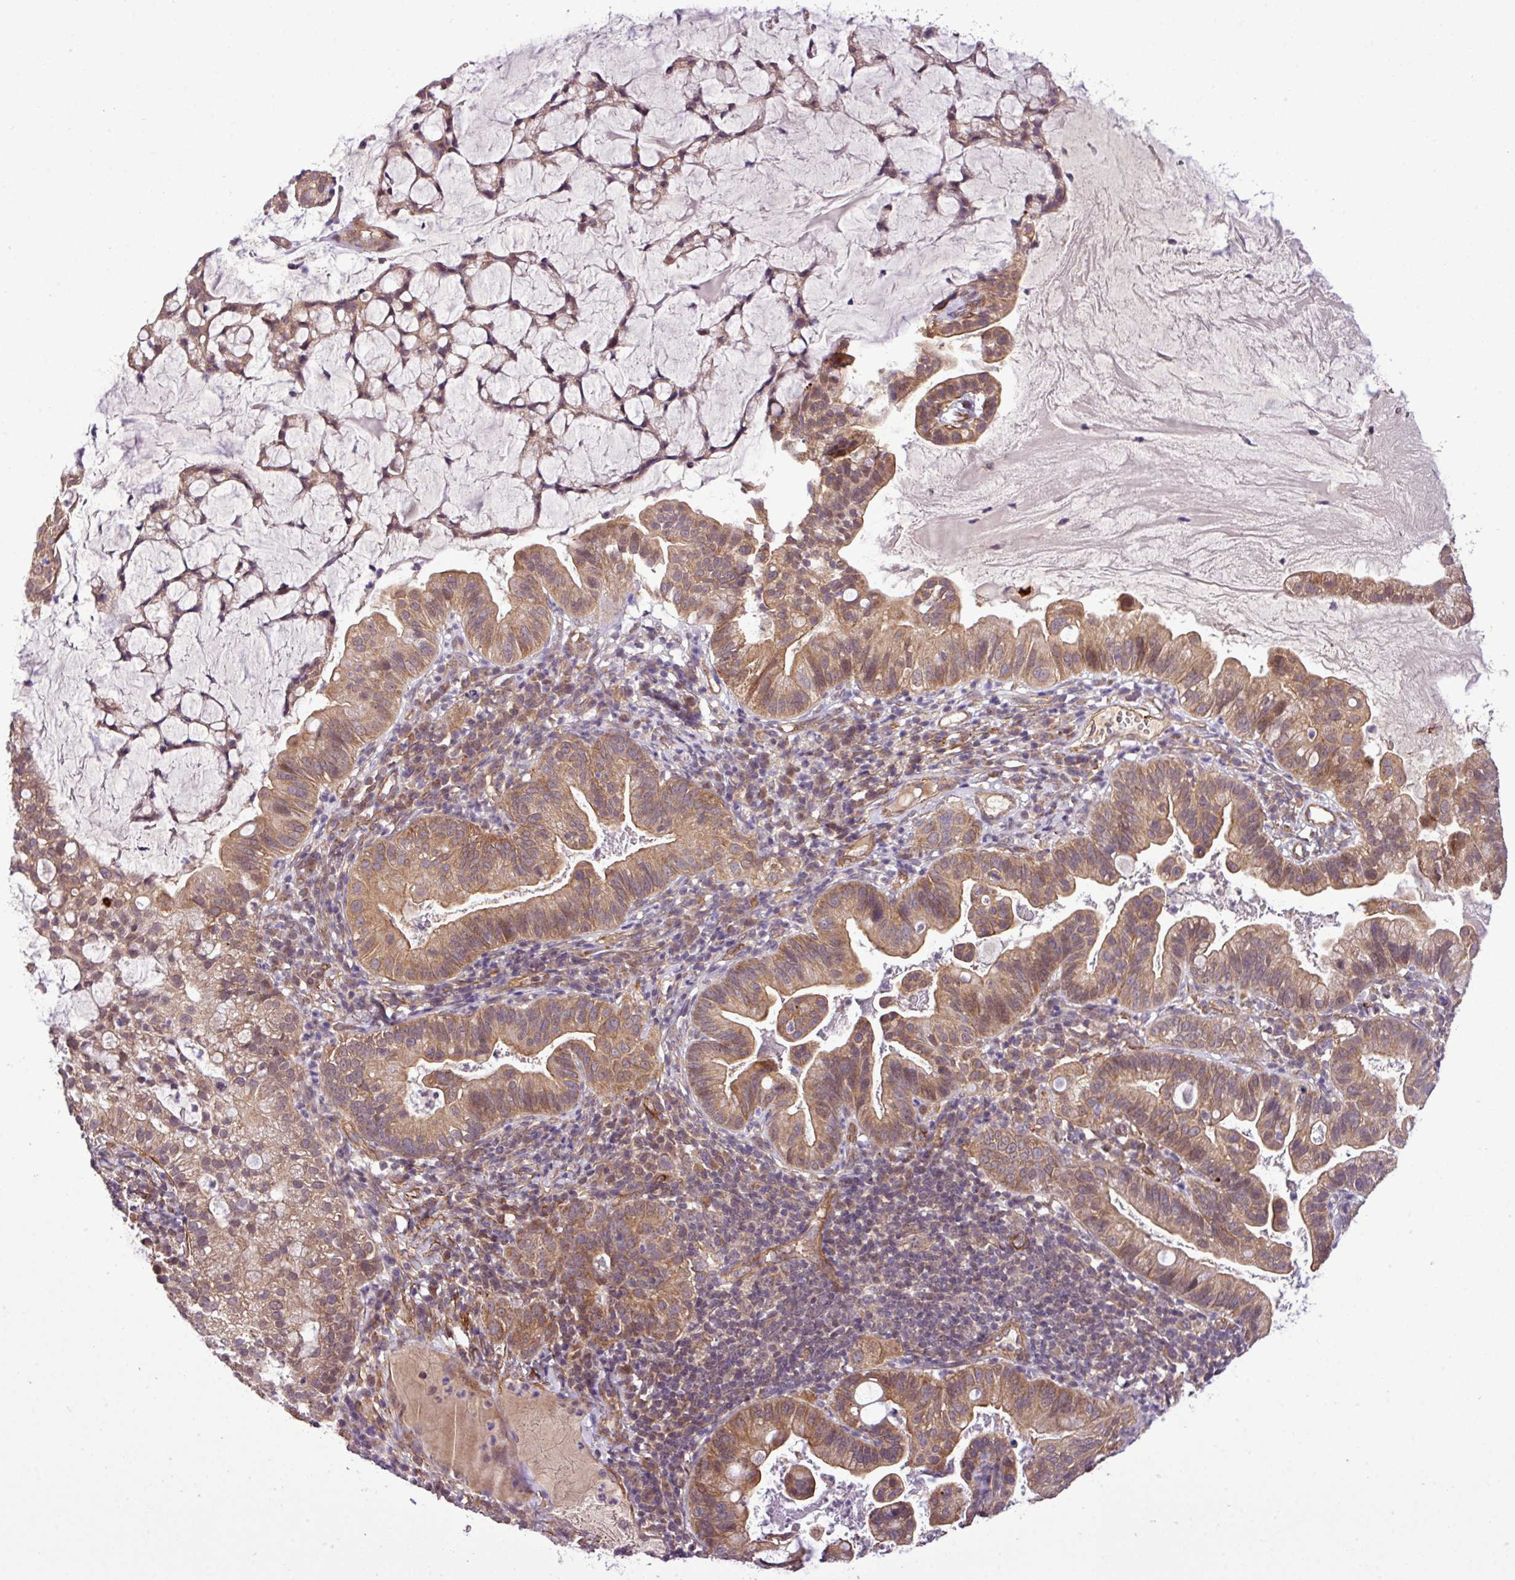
{"staining": {"intensity": "moderate", "quantity": ">75%", "location": "cytoplasmic/membranous"}, "tissue": "cervical cancer", "cell_type": "Tumor cells", "image_type": "cancer", "snomed": [{"axis": "morphology", "description": "Adenocarcinoma, NOS"}, {"axis": "topography", "description": "Cervix"}], "caption": "IHC photomicrograph of neoplastic tissue: cervical adenocarcinoma stained using immunohistochemistry demonstrates medium levels of moderate protein expression localized specifically in the cytoplasmic/membranous of tumor cells, appearing as a cytoplasmic/membranous brown color.", "gene": "XIAP", "patient": {"sex": "female", "age": 41}}